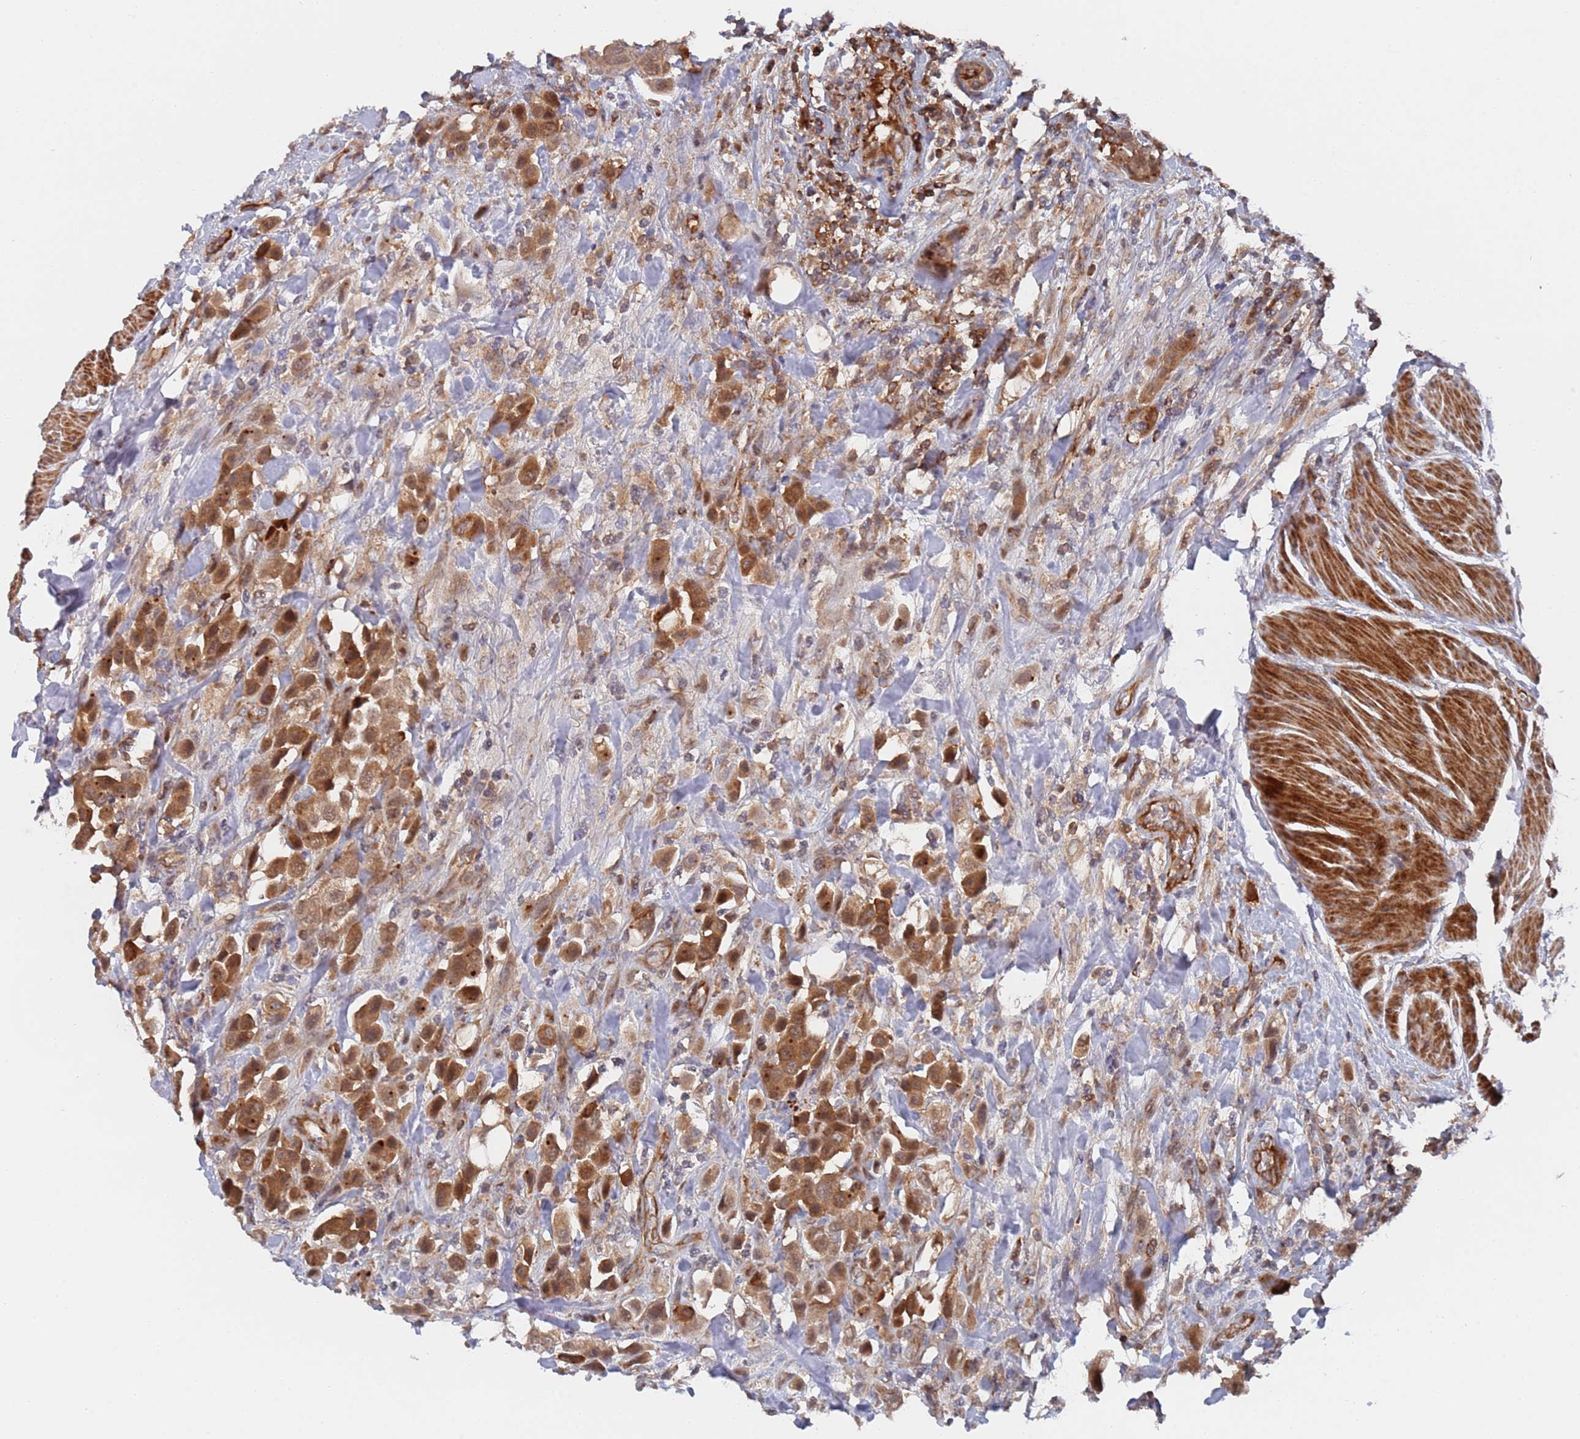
{"staining": {"intensity": "moderate", "quantity": ">75%", "location": "cytoplasmic/membranous,nuclear"}, "tissue": "urothelial cancer", "cell_type": "Tumor cells", "image_type": "cancer", "snomed": [{"axis": "morphology", "description": "Urothelial carcinoma, High grade"}, {"axis": "topography", "description": "Urinary bladder"}], "caption": "There is medium levels of moderate cytoplasmic/membranous and nuclear staining in tumor cells of urothelial cancer, as demonstrated by immunohistochemical staining (brown color).", "gene": "DDX60", "patient": {"sex": "male", "age": 50}}